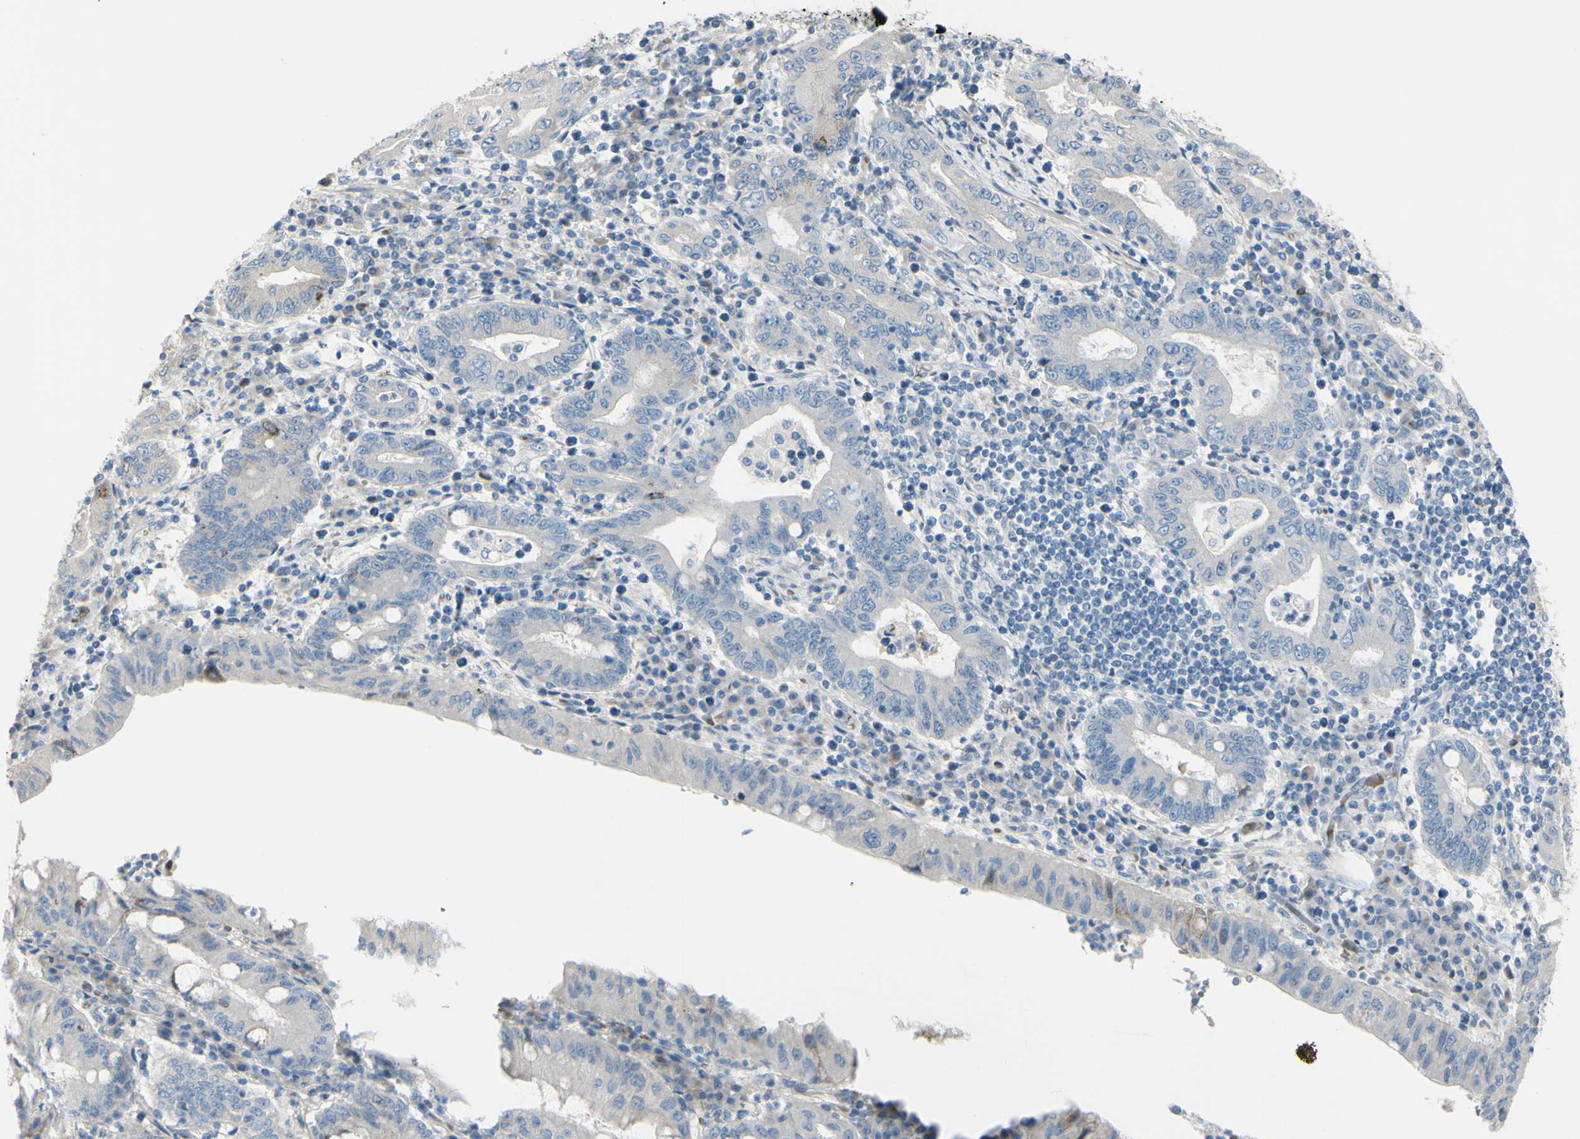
{"staining": {"intensity": "negative", "quantity": "none", "location": "none"}, "tissue": "stomach cancer", "cell_type": "Tumor cells", "image_type": "cancer", "snomed": [{"axis": "morphology", "description": "Normal tissue, NOS"}, {"axis": "morphology", "description": "Adenocarcinoma, NOS"}, {"axis": "topography", "description": "Esophagus"}, {"axis": "topography", "description": "Stomach, upper"}, {"axis": "topography", "description": "Peripheral nerve tissue"}], "caption": "Protein analysis of stomach adenocarcinoma demonstrates no significant expression in tumor cells.", "gene": "NCBP2L", "patient": {"sex": "male", "age": 62}}